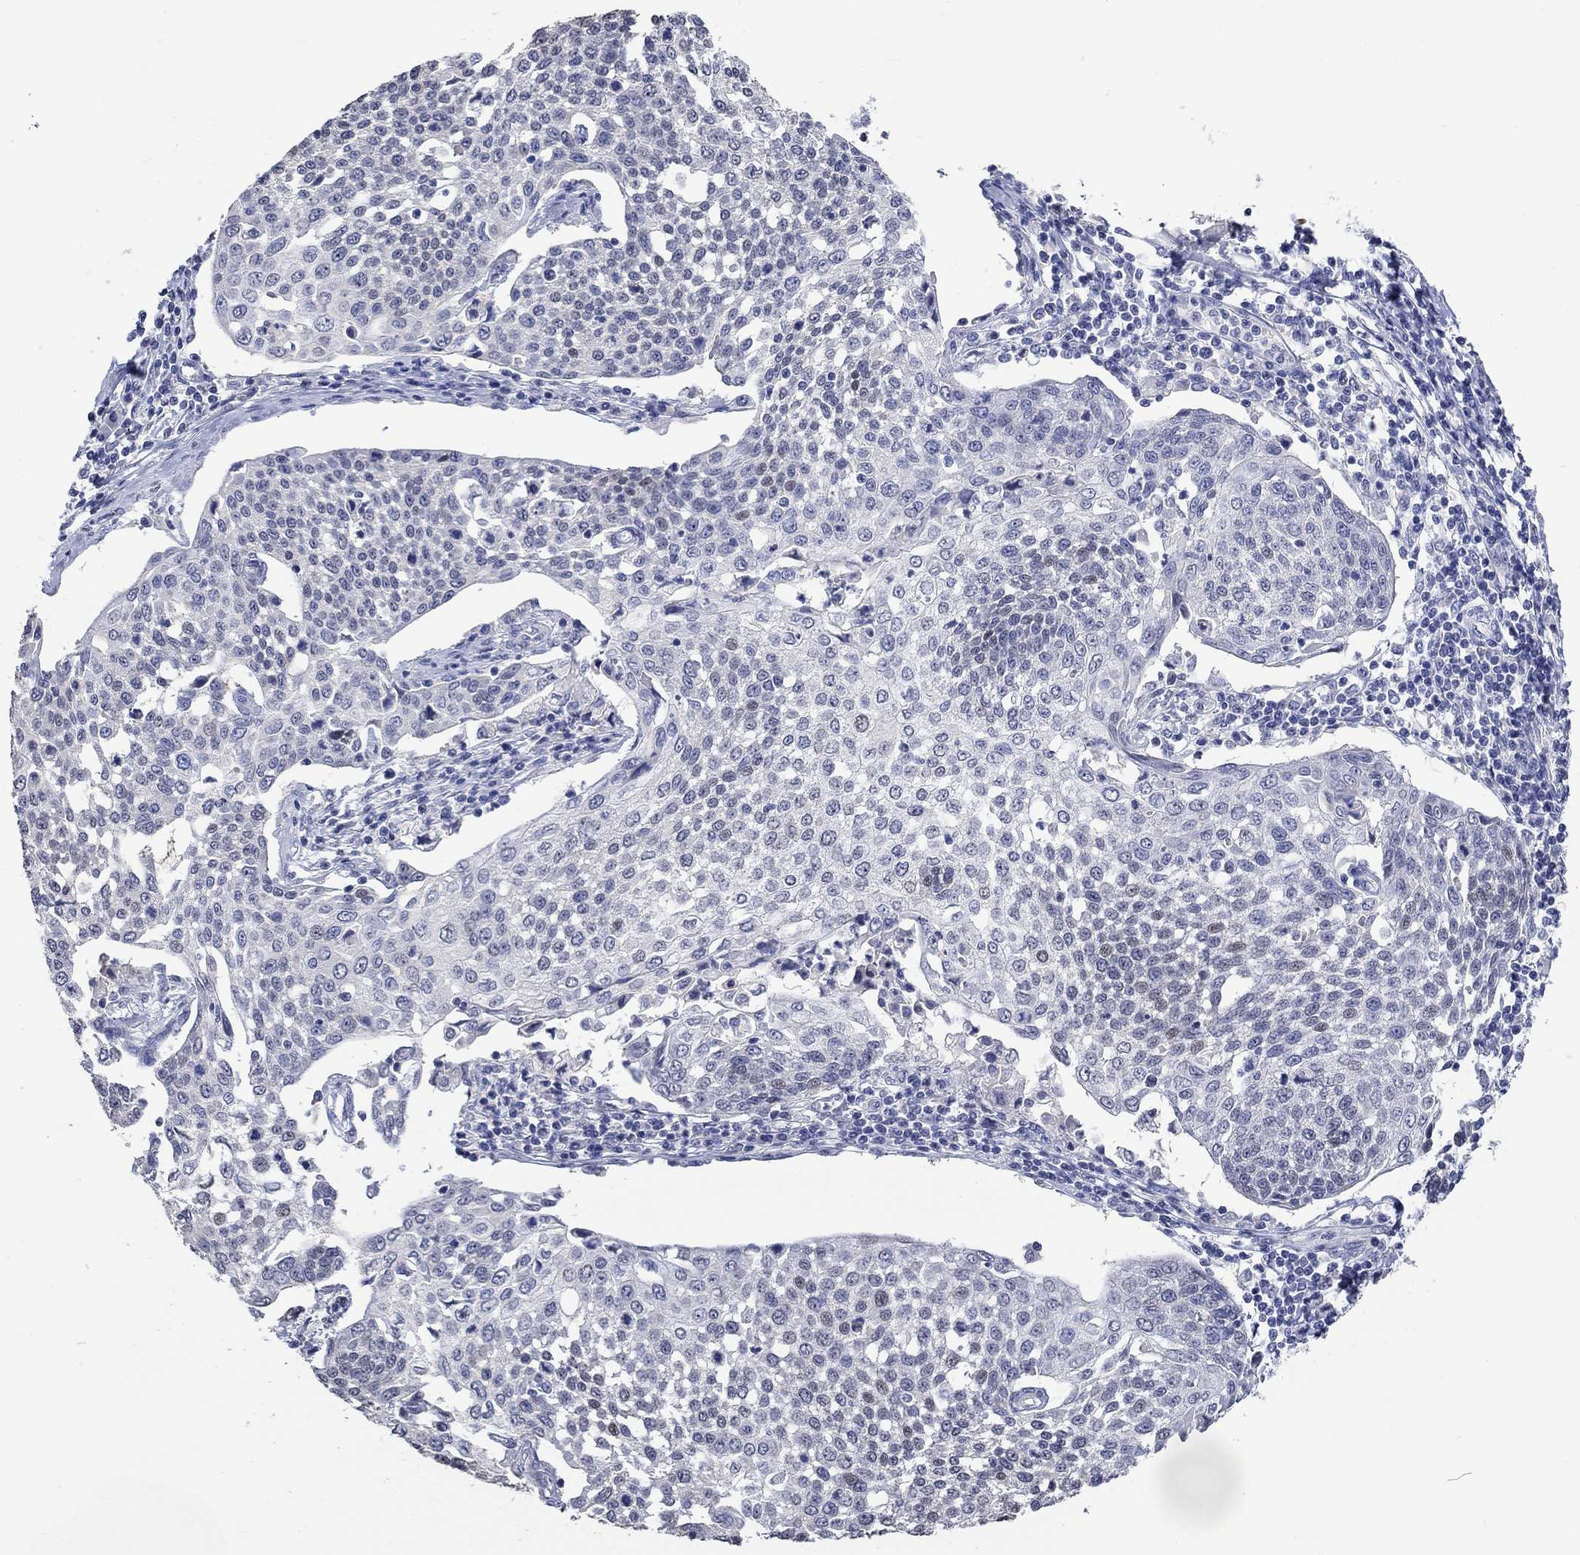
{"staining": {"intensity": "negative", "quantity": "none", "location": "none"}, "tissue": "cervical cancer", "cell_type": "Tumor cells", "image_type": "cancer", "snomed": [{"axis": "morphology", "description": "Squamous cell carcinoma, NOS"}, {"axis": "topography", "description": "Cervix"}], "caption": "Tumor cells are negative for protein expression in human cervical cancer.", "gene": "PNMA5", "patient": {"sex": "female", "age": 34}}